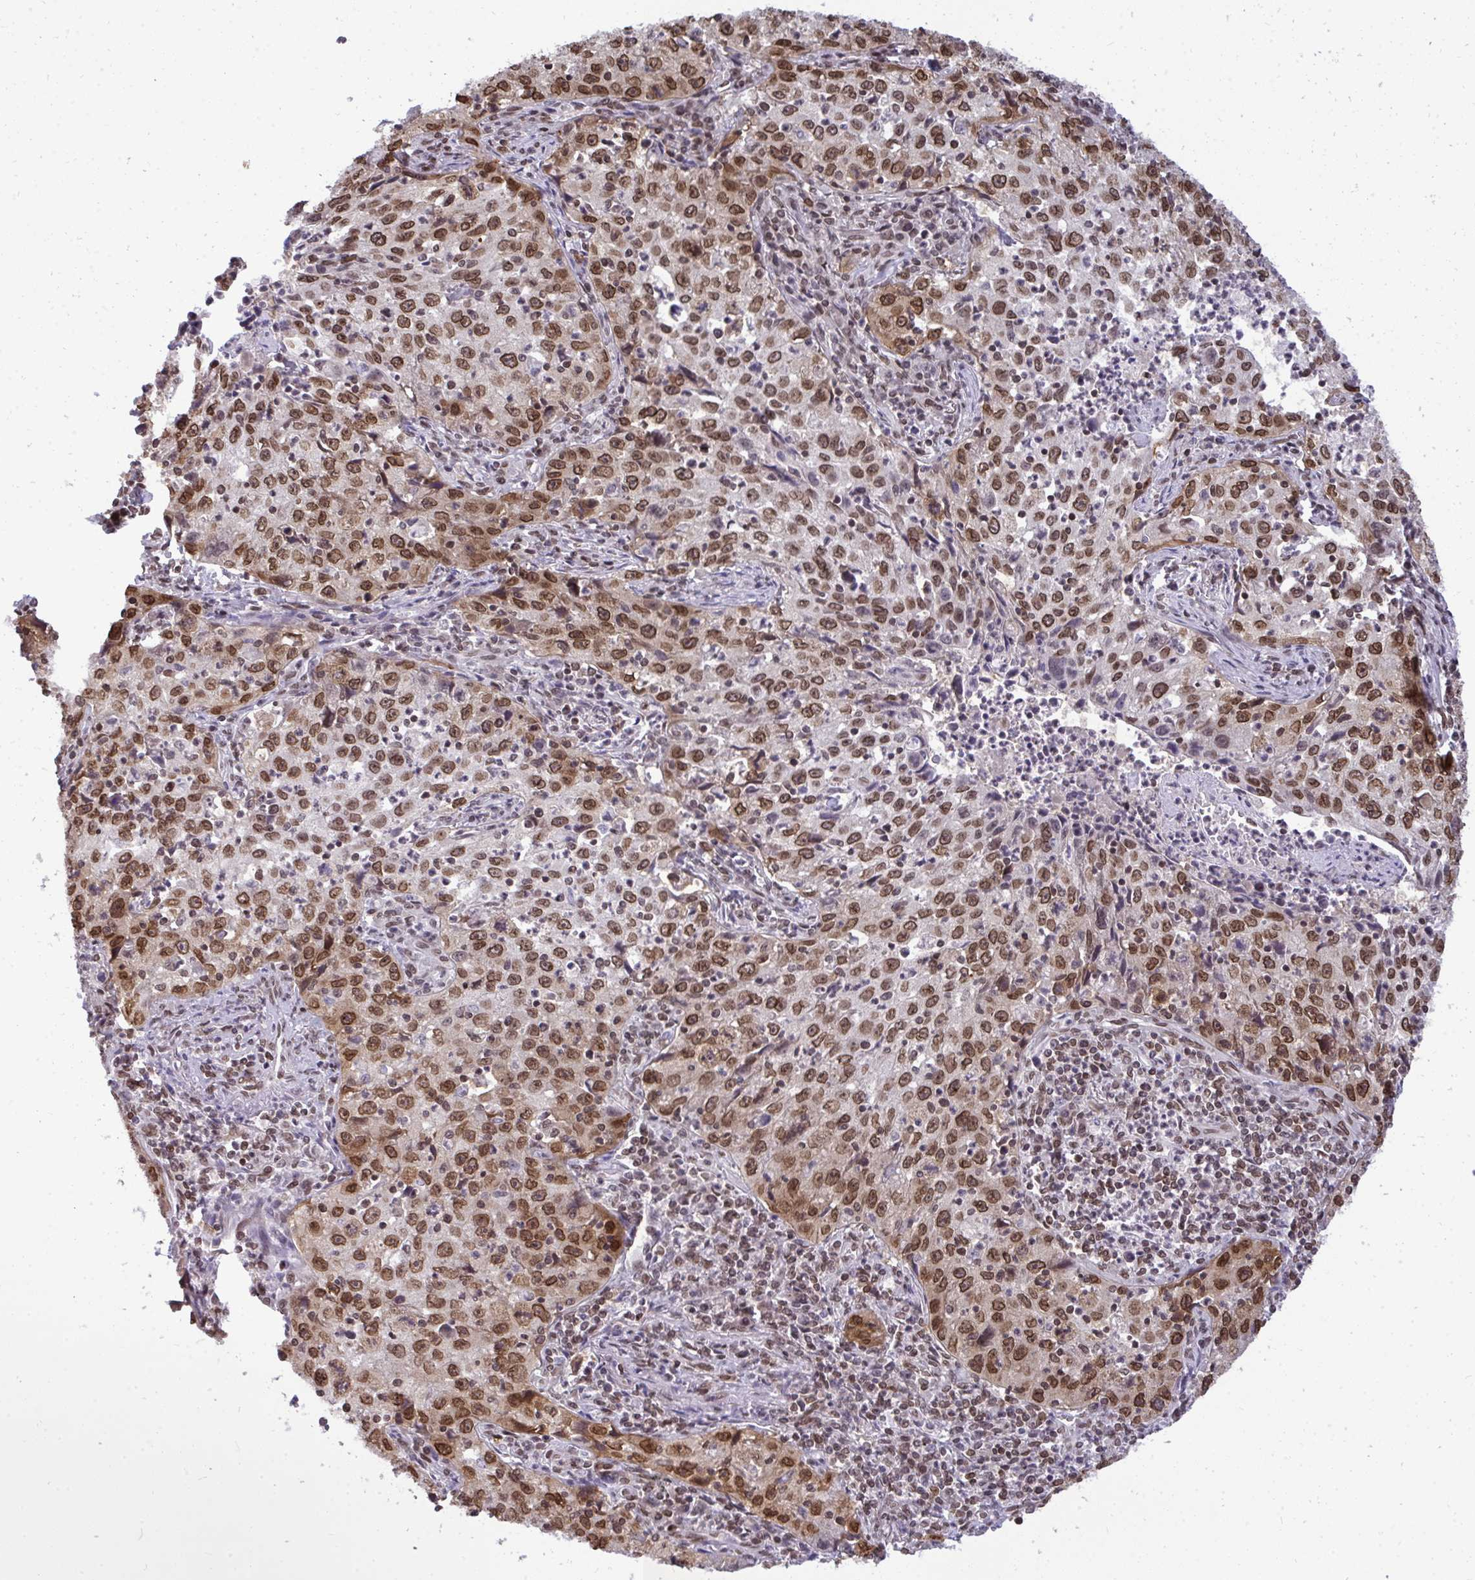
{"staining": {"intensity": "moderate", "quantity": ">75%", "location": "cytoplasmic/membranous,nuclear"}, "tissue": "lung cancer", "cell_type": "Tumor cells", "image_type": "cancer", "snomed": [{"axis": "morphology", "description": "Squamous cell carcinoma, NOS"}, {"axis": "topography", "description": "Lung"}], "caption": "Tumor cells demonstrate moderate cytoplasmic/membranous and nuclear positivity in about >75% of cells in lung cancer (squamous cell carcinoma).", "gene": "JPT1", "patient": {"sex": "male", "age": 71}}